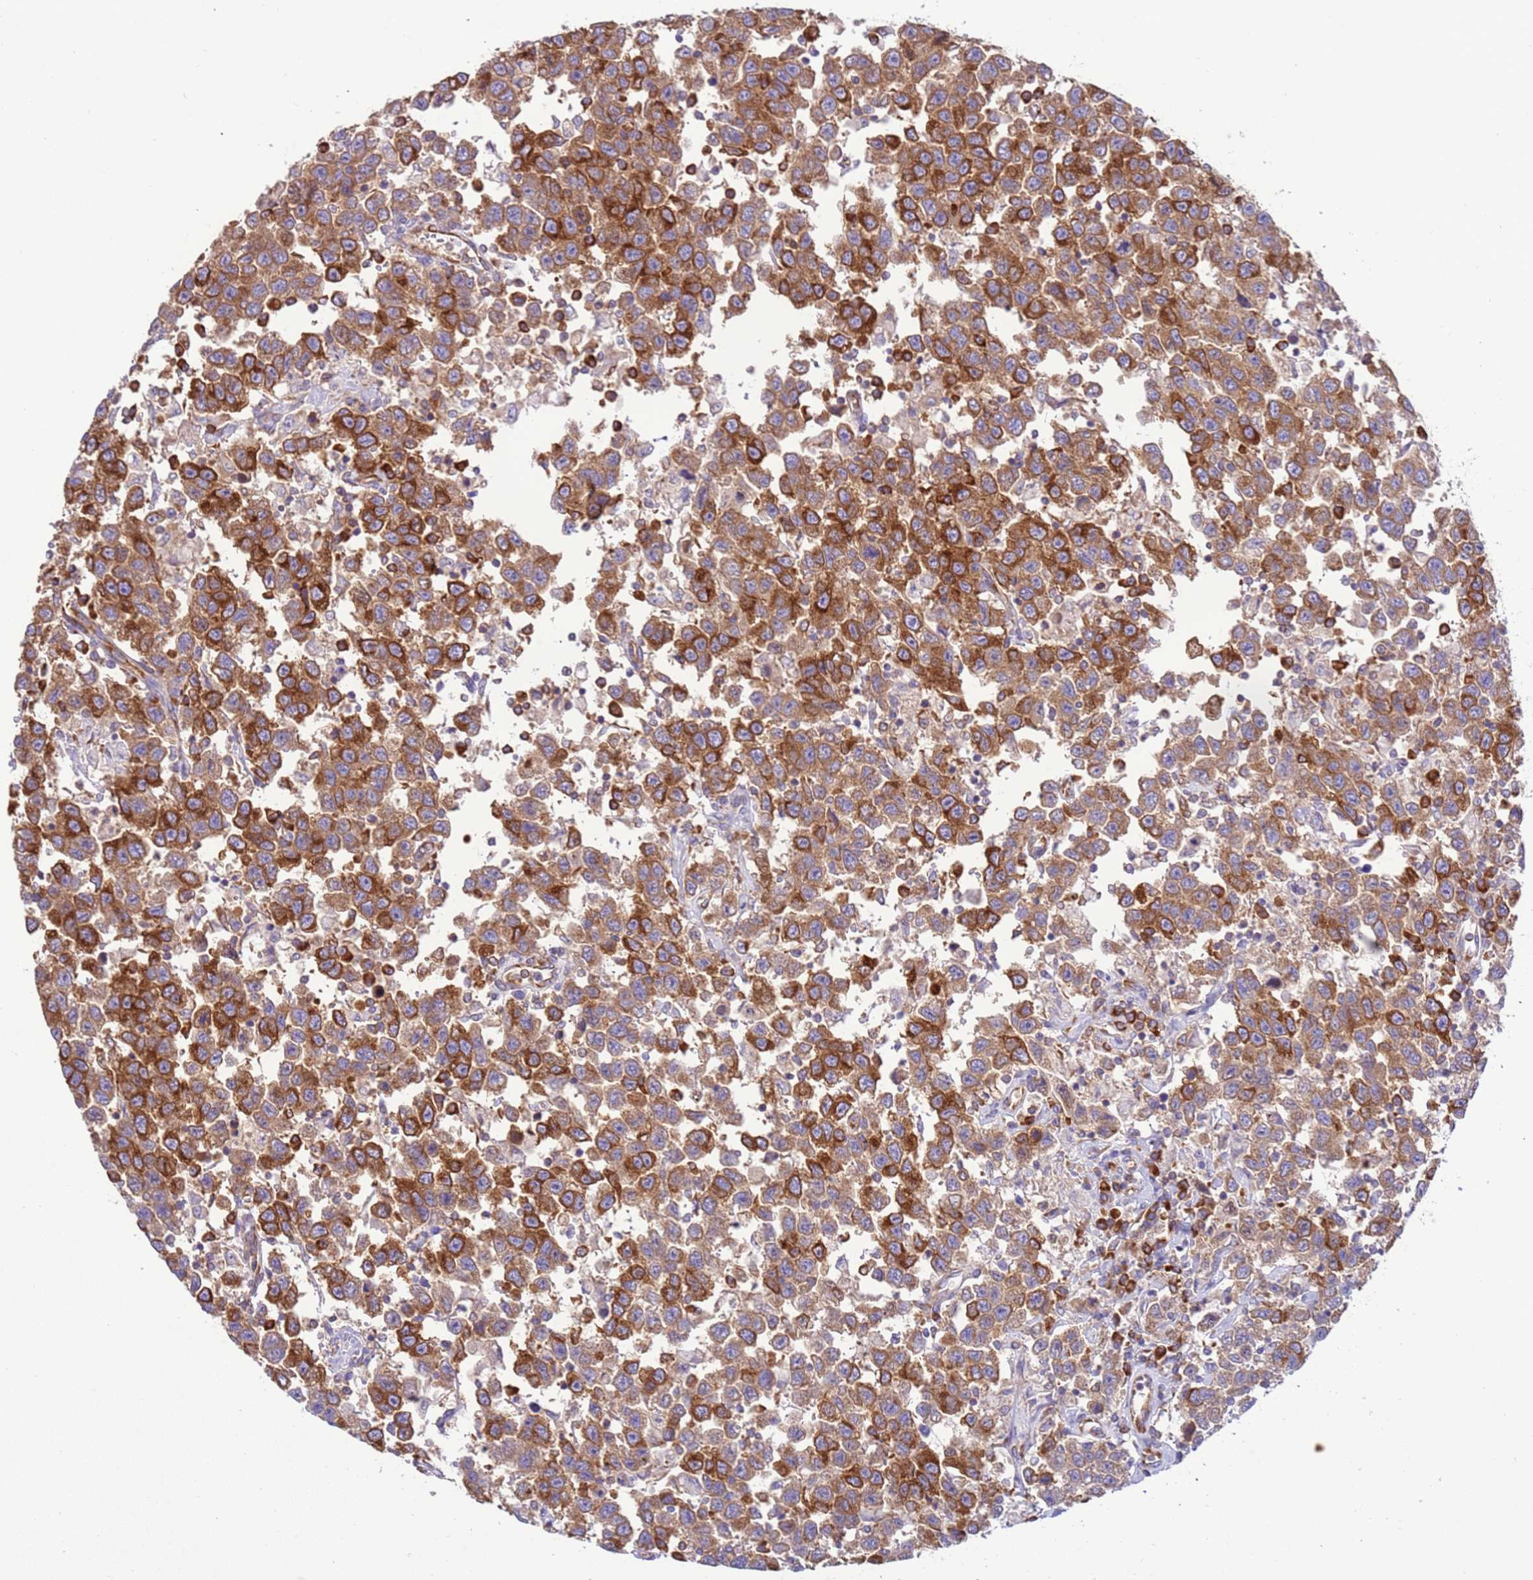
{"staining": {"intensity": "strong", "quantity": ">75%", "location": "cytoplasmic/membranous"}, "tissue": "testis cancer", "cell_type": "Tumor cells", "image_type": "cancer", "snomed": [{"axis": "morphology", "description": "Seminoma, NOS"}, {"axis": "topography", "description": "Testis"}], "caption": "Protein staining of testis cancer (seminoma) tissue shows strong cytoplasmic/membranous positivity in about >75% of tumor cells.", "gene": "VARS1", "patient": {"sex": "male", "age": 41}}